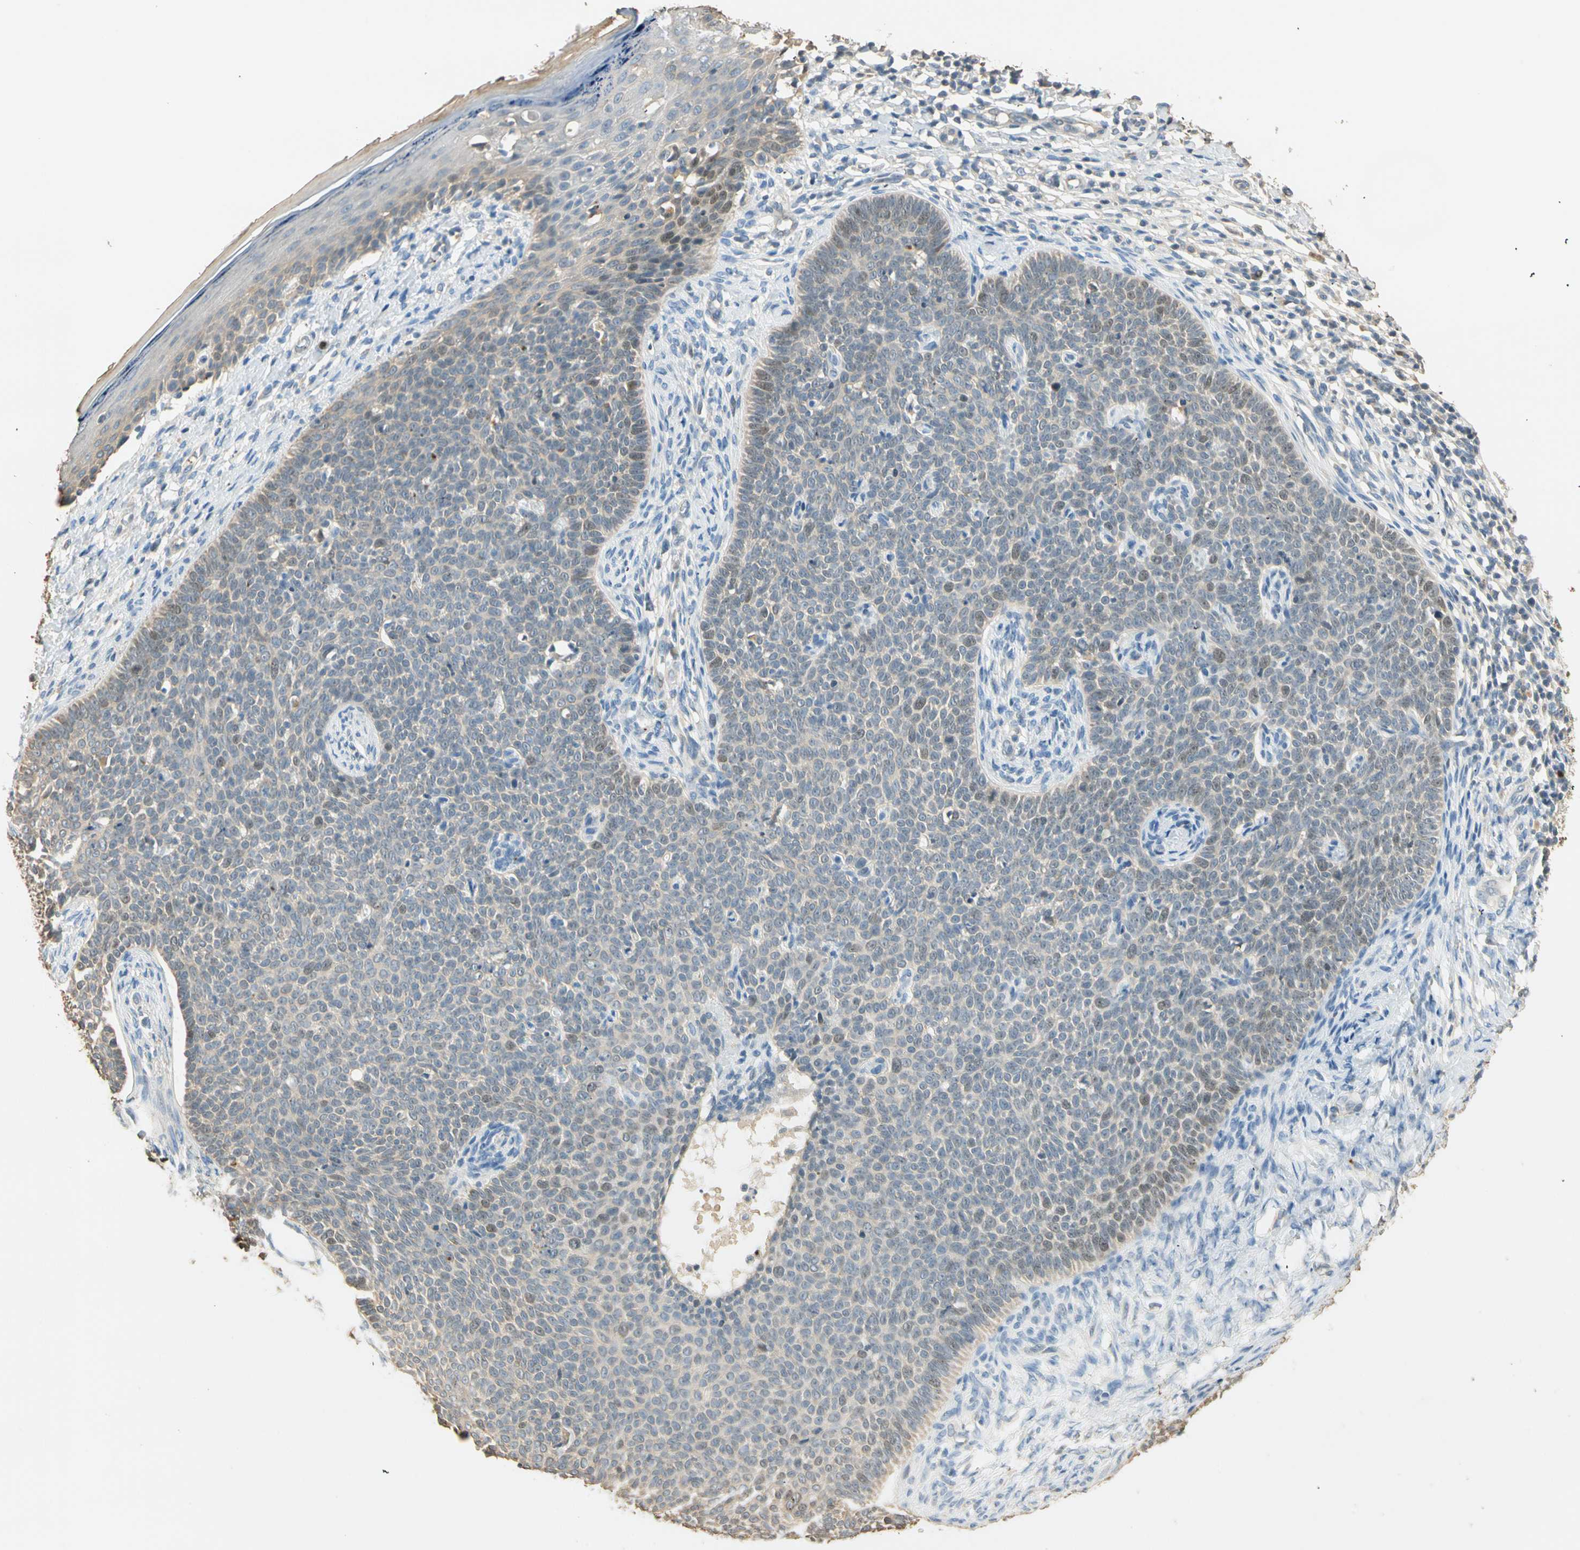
{"staining": {"intensity": "weak", "quantity": "<25%", "location": "nuclear"}, "tissue": "skin cancer", "cell_type": "Tumor cells", "image_type": "cancer", "snomed": [{"axis": "morphology", "description": "Normal tissue, NOS"}, {"axis": "morphology", "description": "Basal cell carcinoma"}, {"axis": "topography", "description": "Skin"}], "caption": "The immunohistochemistry (IHC) photomicrograph has no significant staining in tumor cells of skin cancer (basal cell carcinoma) tissue.", "gene": "RAD18", "patient": {"sex": "male", "age": 87}}